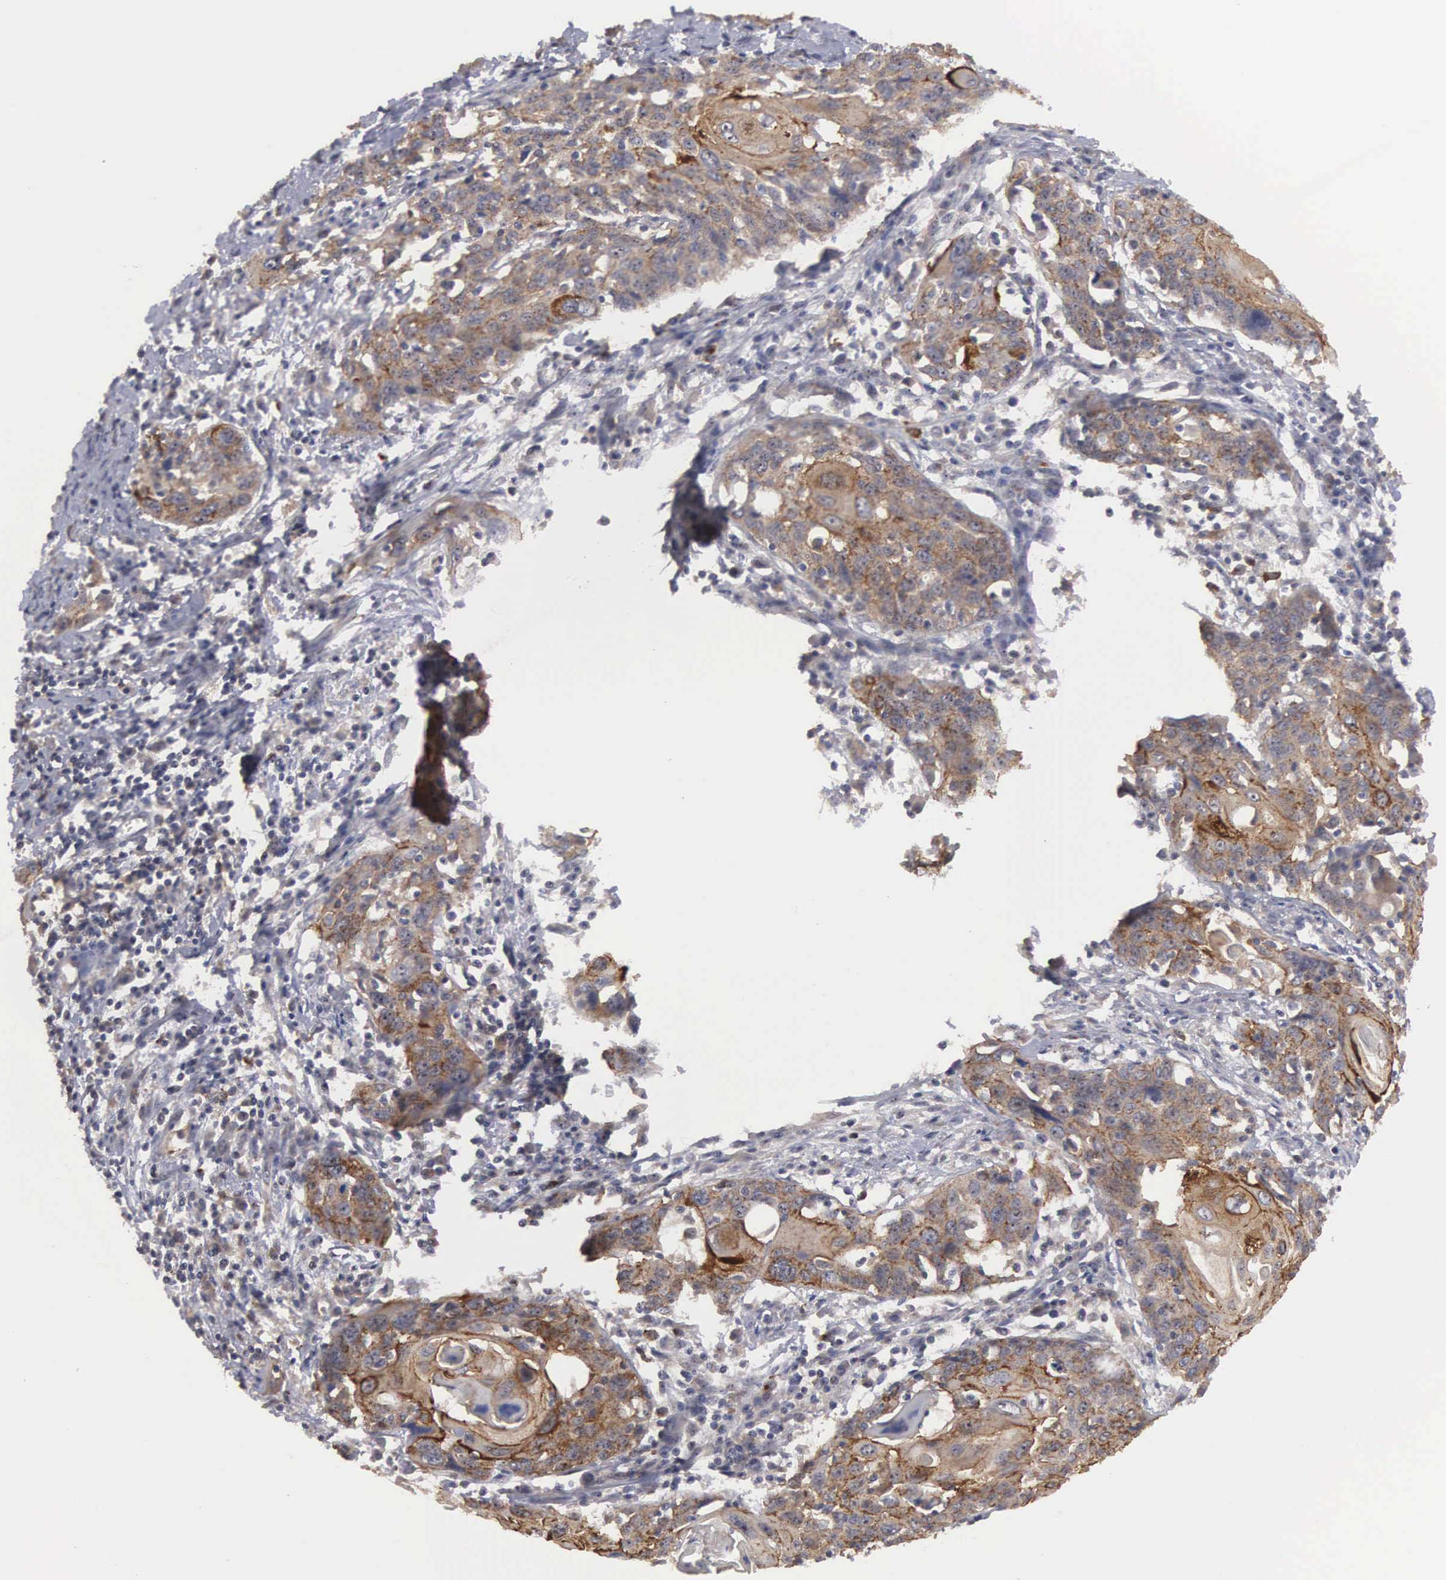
{"staining": {"intensity": "strong", "quantity": ">75%", "location": "cytoplasmic/membranous"}, "tissue": "cervical cancer", "cell_type": "Tumor cells", "image_type": "cancer", "snomed": [{"axis": "morphology", "description": "Squamous cell carcinoma, NOS"}, {"axis": "topography", "description": "Cervix"}], "caption": "A photomicrograph showing strong cytoplasmic/membranous expression in approximately >75% of tumor cells in squamous cell carcinoma (cervical), as visualized by brown immunohistochemical staining.", "gene": "AMN", "patient": {"sex": "female", "age": 54}}